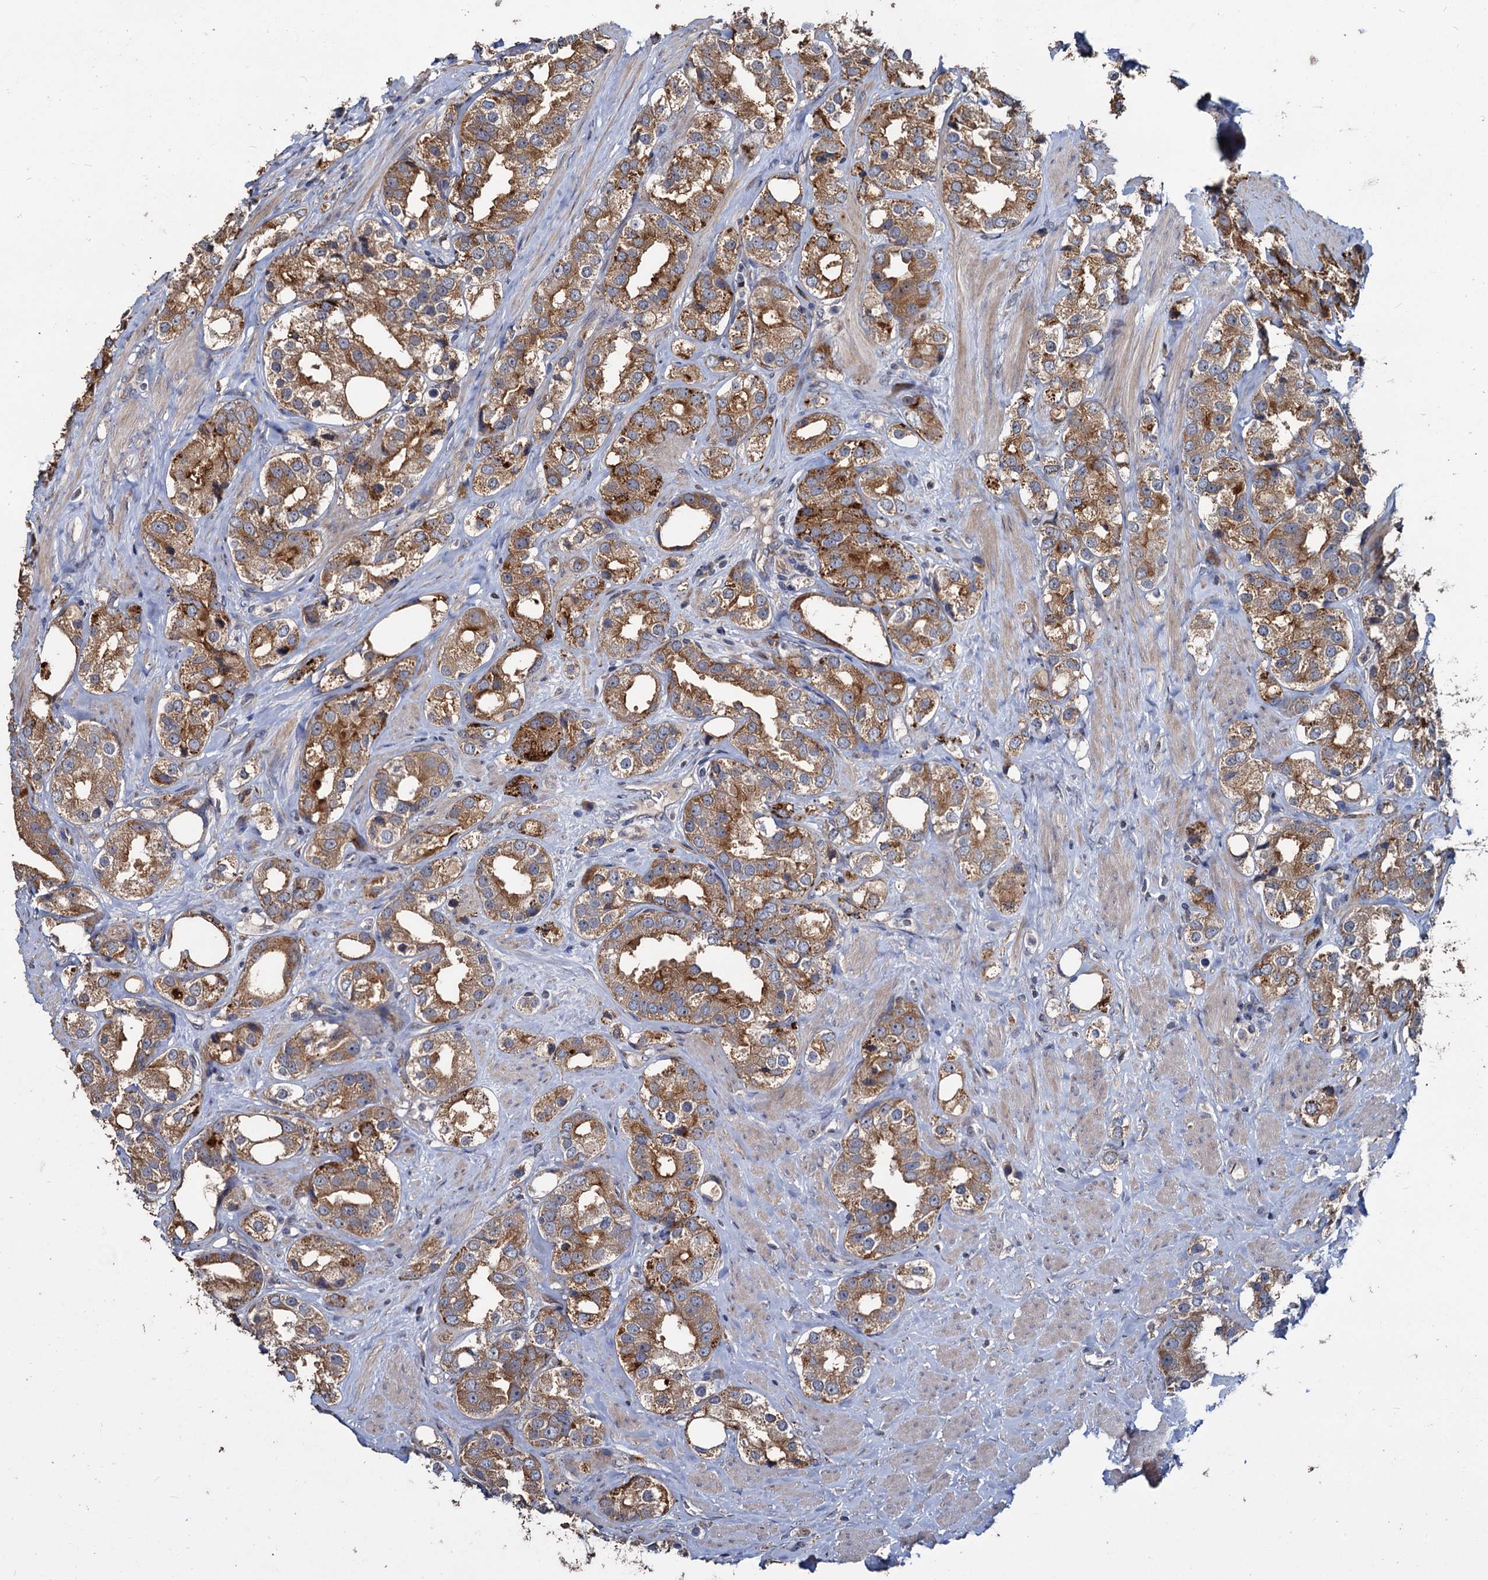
{"staining": {"intensity": "moderate", "quantity": ">75%", "location": "cytoplasmic/membranous"}, "tissue": "prostate cancer", "cell_type": "Tumor cells", "image_type": "cancer", "snomed": [{"axis": "morphology", "description": "Adenocarcinoma, NOS"}, {"axis": "topography", "description": "Prostate"}], "caption": "Immunohistochemical staining of prostate adenocarcinoma displays moderate cytoplasmic/membranous protein positivity in approximately >75% of tumor cells.", "gene": "DEPDC4", "patient": {"sex": "male", "age": 79}}